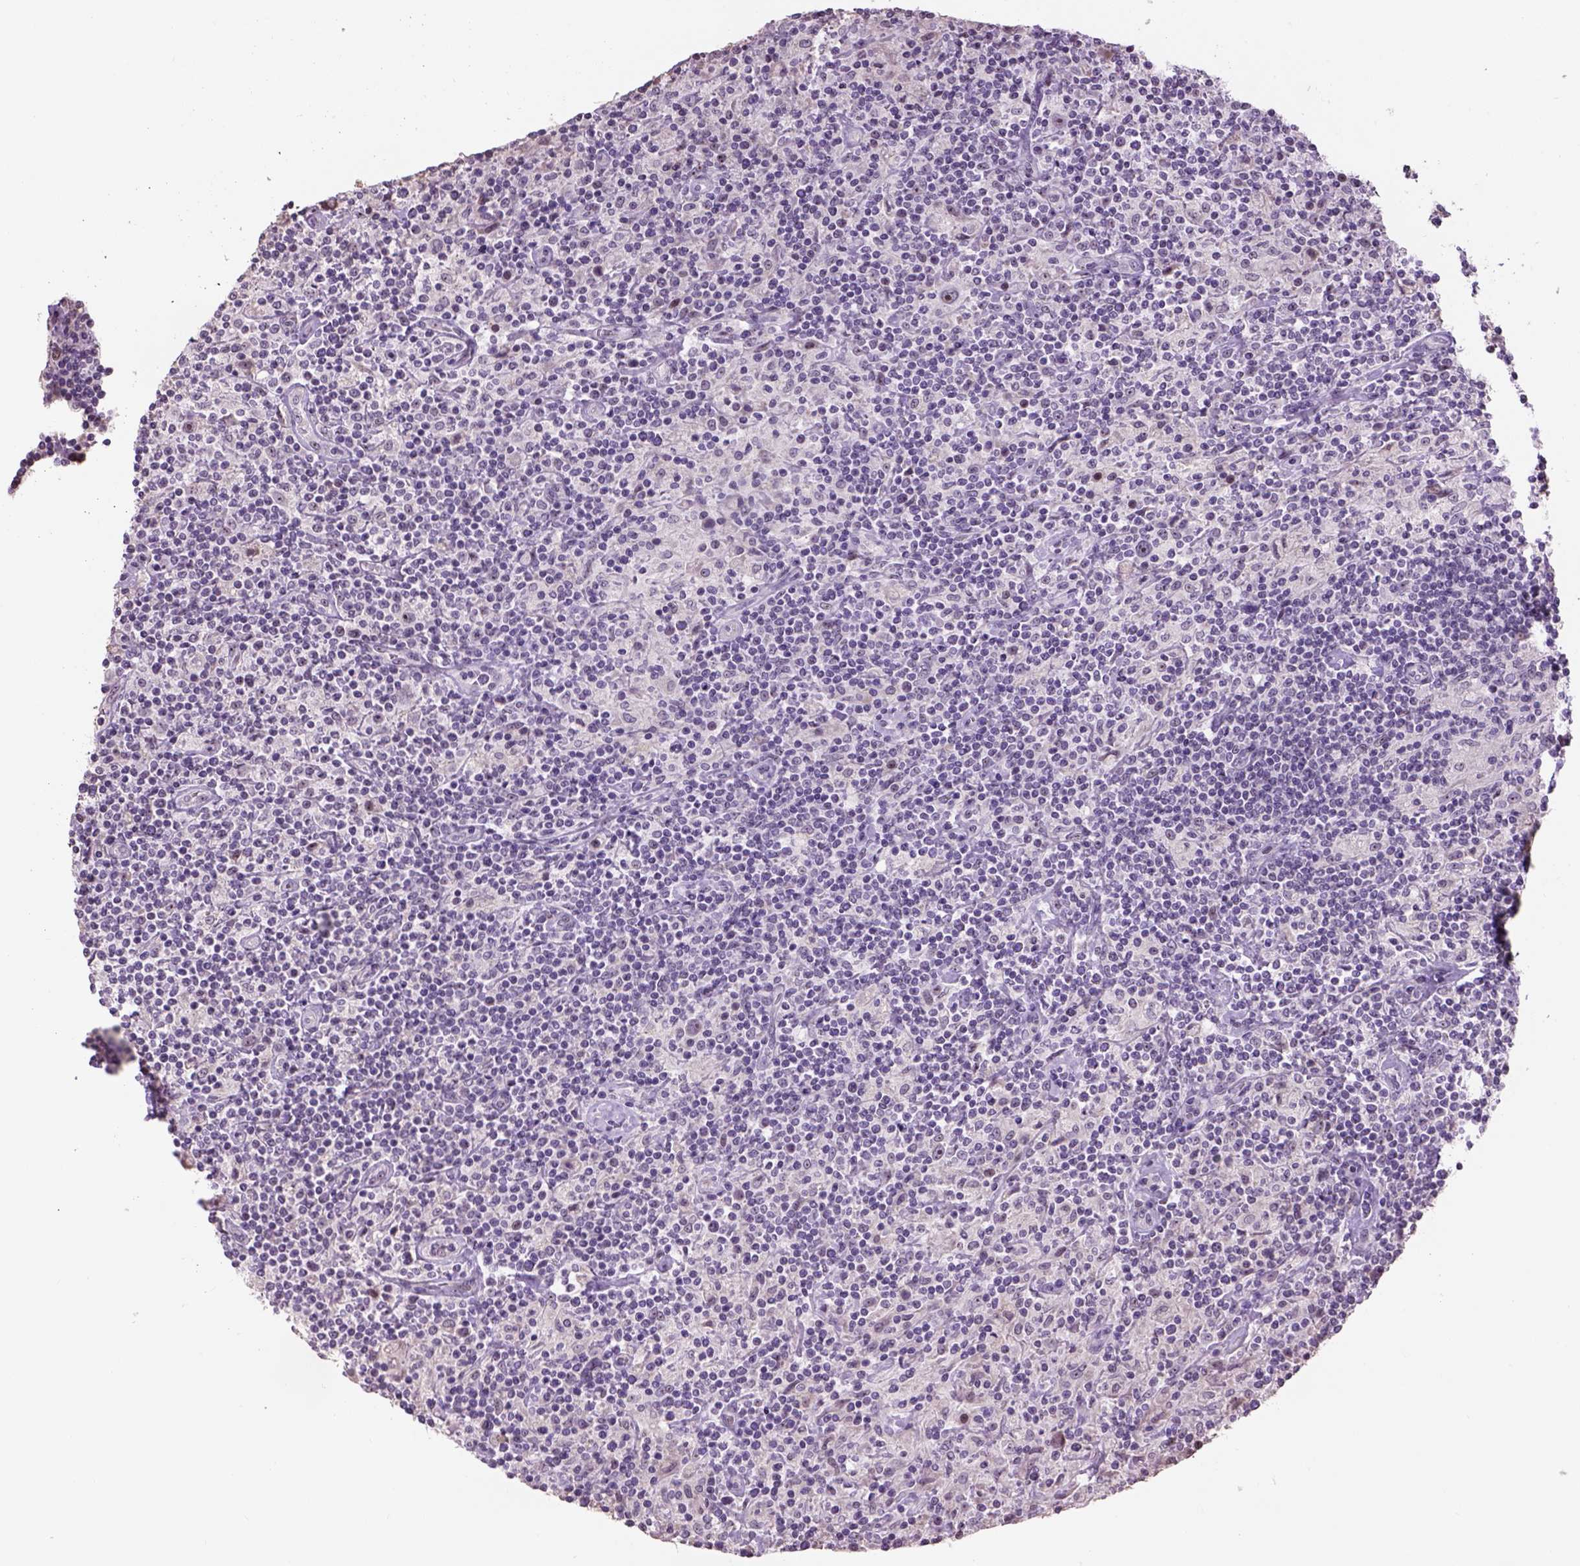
{"staining": {"intensity": "negative", "quantity": "none", "location": "none"}, "tissue": "lymphoma", "cell_type": "Tumor cells", "image_type": "cancer", "snomed": [{"axis": "morphology", "description": "Hodgkin's disease, NOS"}, {"axis": "topography", "description": "Lymph node"}], "caption": "Histopathology image shows no significant protein expression in tumor cells of lymphoma.", "gene": "DDX50", "patient": {"sex": "male", "age": 70}}